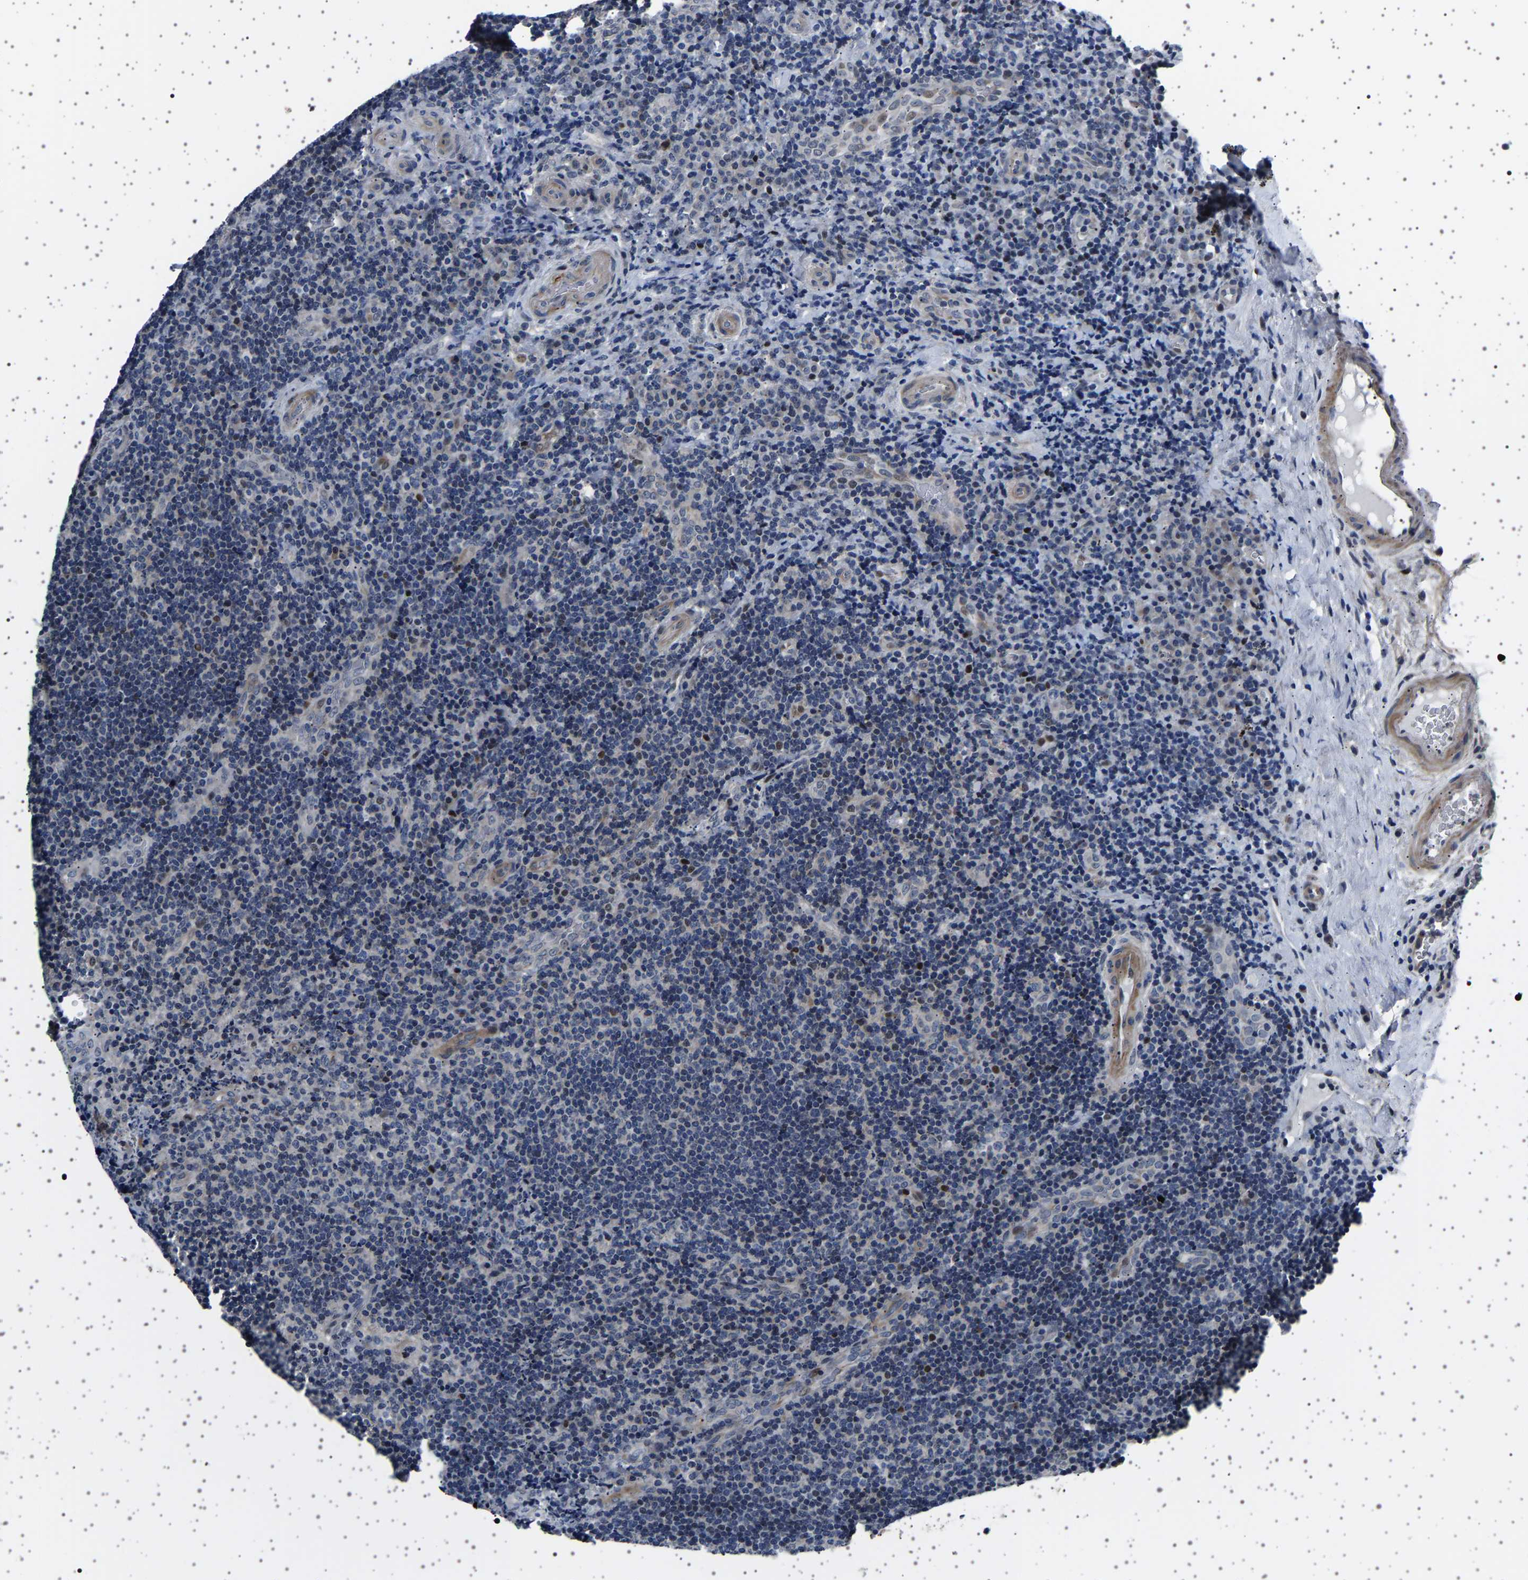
{"staining": {"intensity": "negative", "quantity": "none", "location": "none"}, "tissue": "lymphoma", "cell_type": "Tumor cells", "image_type": "cancer", "snomed": [{"axis": "morphology", "description": "Malignant lymphoma, non-Hodgkin's type, High grade"}, {"axis": "topography", "description": "Tonsil"}], "caption": "Photomicrograph shows no significant protein positivity in tumor cells of lymphoma.", "gene": "PAK5", "patient": {"sex": "female", "age": 36}}